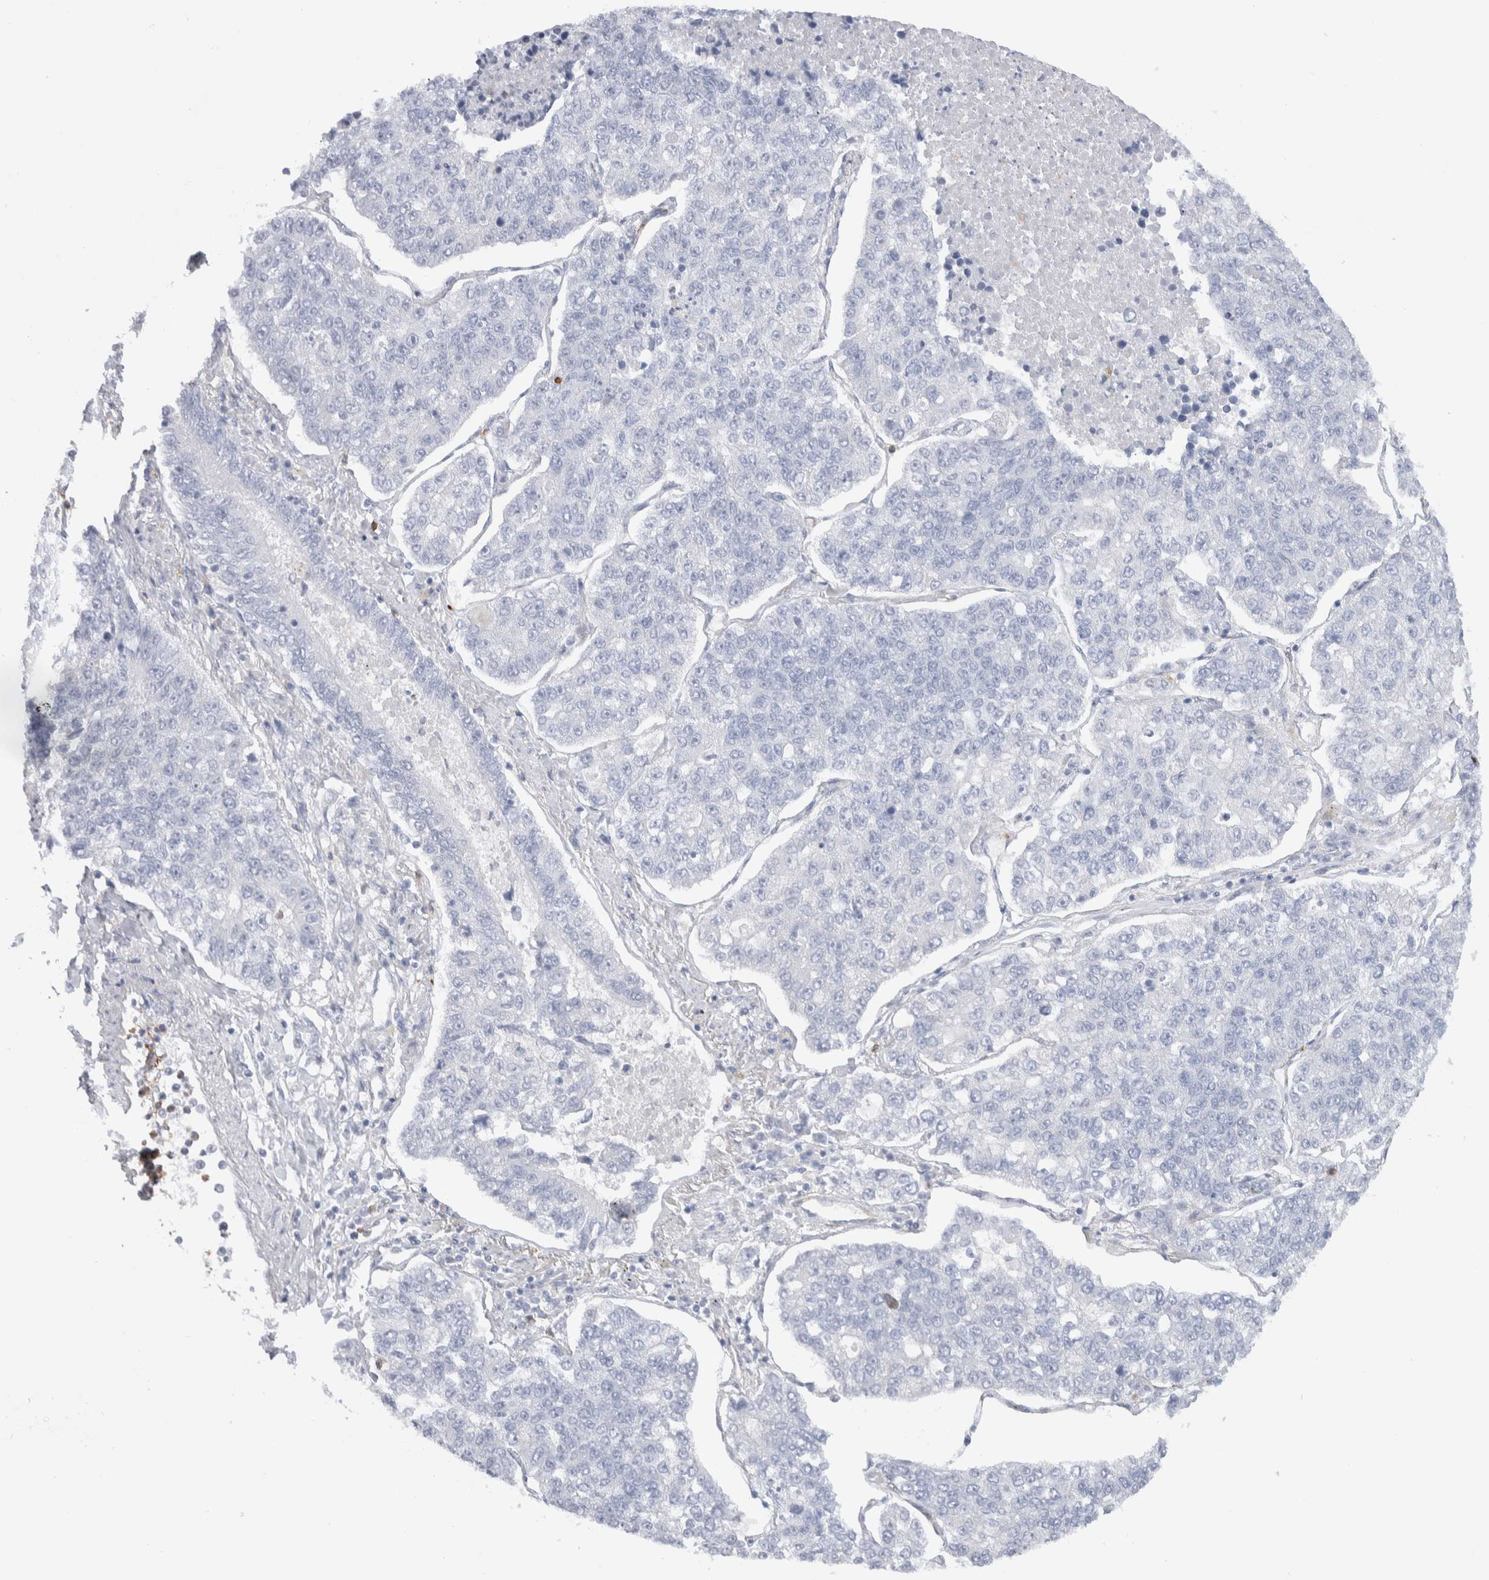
{"staining": {"intensity": "negative", "quantity": "none", "location": "none"}, "tissue": "lung cancer", "cell_type": "Tumor cells", "image_type": "cancer", "snomed": [{"axis": "morphology", "description": "Adenocarcinoma, NOS"}, {"axis": "topography", "description": "Lung"}], "caption": "Adenocarcinoma (lung) was stained to show a protein in brown. There is no significant positivity in tumor cells.", "gene": "SEPTIN4", "patient": {"sex": "male", "age": 49}}